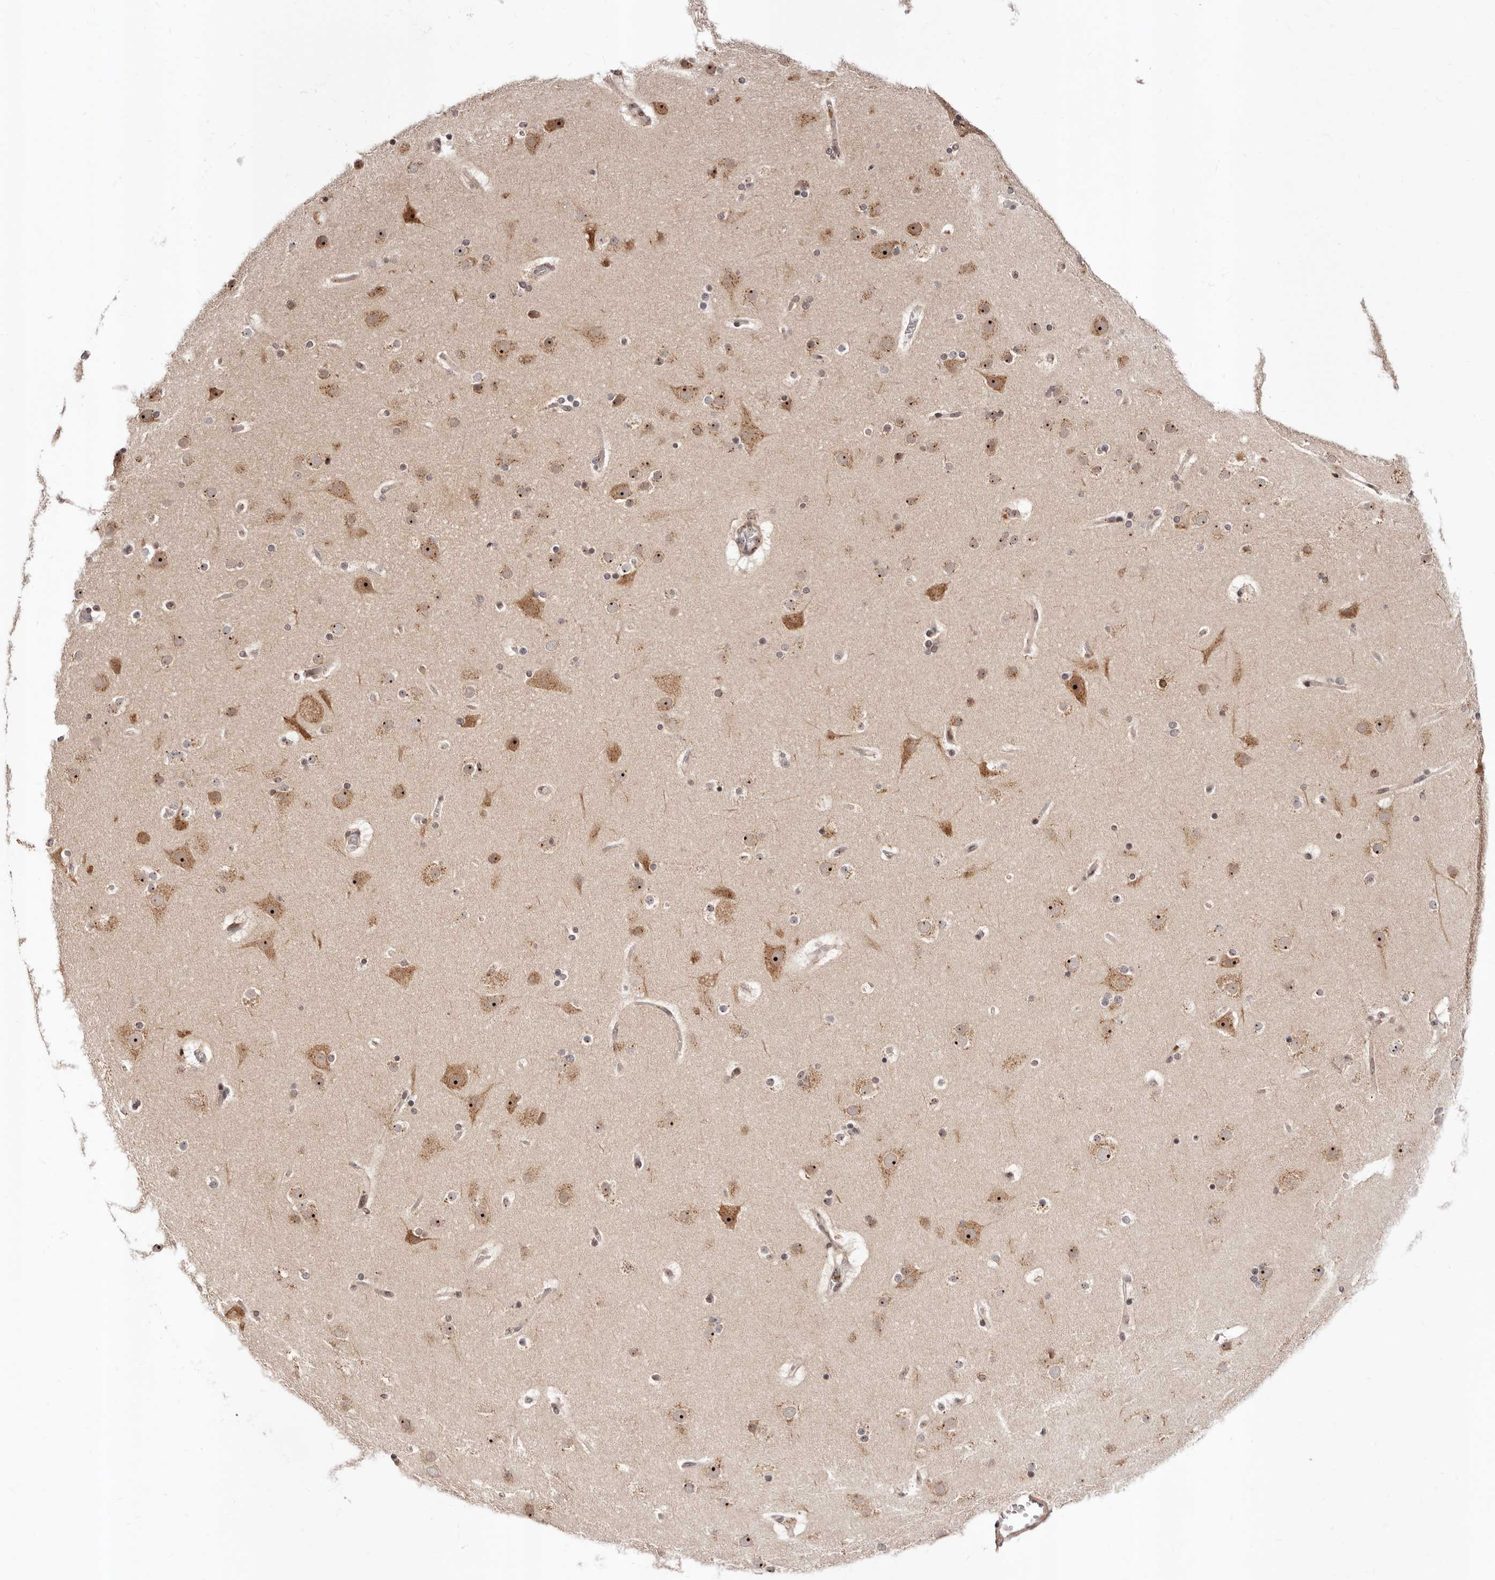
{"staining": {"intensity": "moderate", "quantity": ">75%", "location": "nuclear"}, "tissue": "cerebral cortex", "cell_type": "Endothelial cells", "image_type": "normal", "snomed": [{"axis": "morphology", "description": "Normal tissue, NOS"}, {"axis": "topography", "description": "Cerebral cortex"}], "caption": "Immunohistochemistry (IHC) photomicrograph of unremarkable cerebral cortex stained for a protein (brown), which exhibits medium levels of moderate nuclear staining in about >75% of endothelial cells.", "gene": "APOL6", "patient": {"sex": "male", "age": 57}}